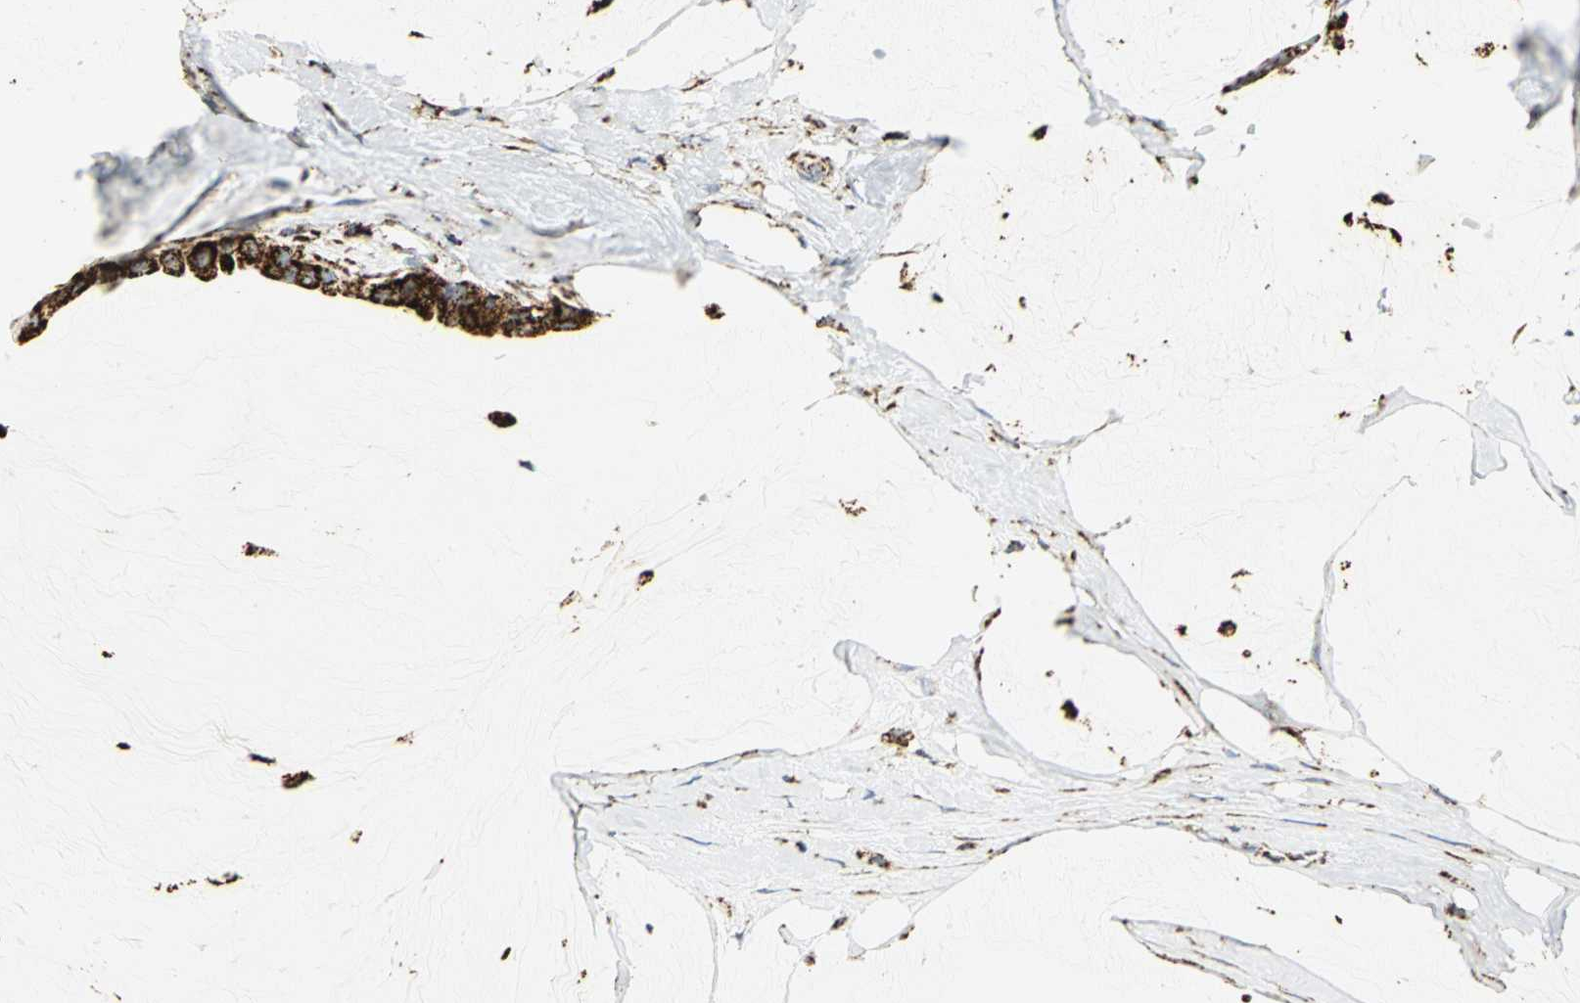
{"staining": {"intensity": "strong", "quantity": ">75%", "location": "cytoplasmic/membranous"}, "tissue": "ovarian cancer", "cell_type": "Tumor cells", "image_type": "cancer", "snomed": [{"axis": "morphology", "description": "Cystadenocarcinoma, mucinous, NOS"}, {"axis": "topography", "description": "Ovary"}], "caption": "Ovarian cancer (mucinous cystadenocarcinoma) was stained to show a protein in brown. There is high levels of strong cytoplasmic/membranous expression in about >75% of tumor cells.", "gene": "VDAC1", "patient": {"sex": "female", "age": 39}}